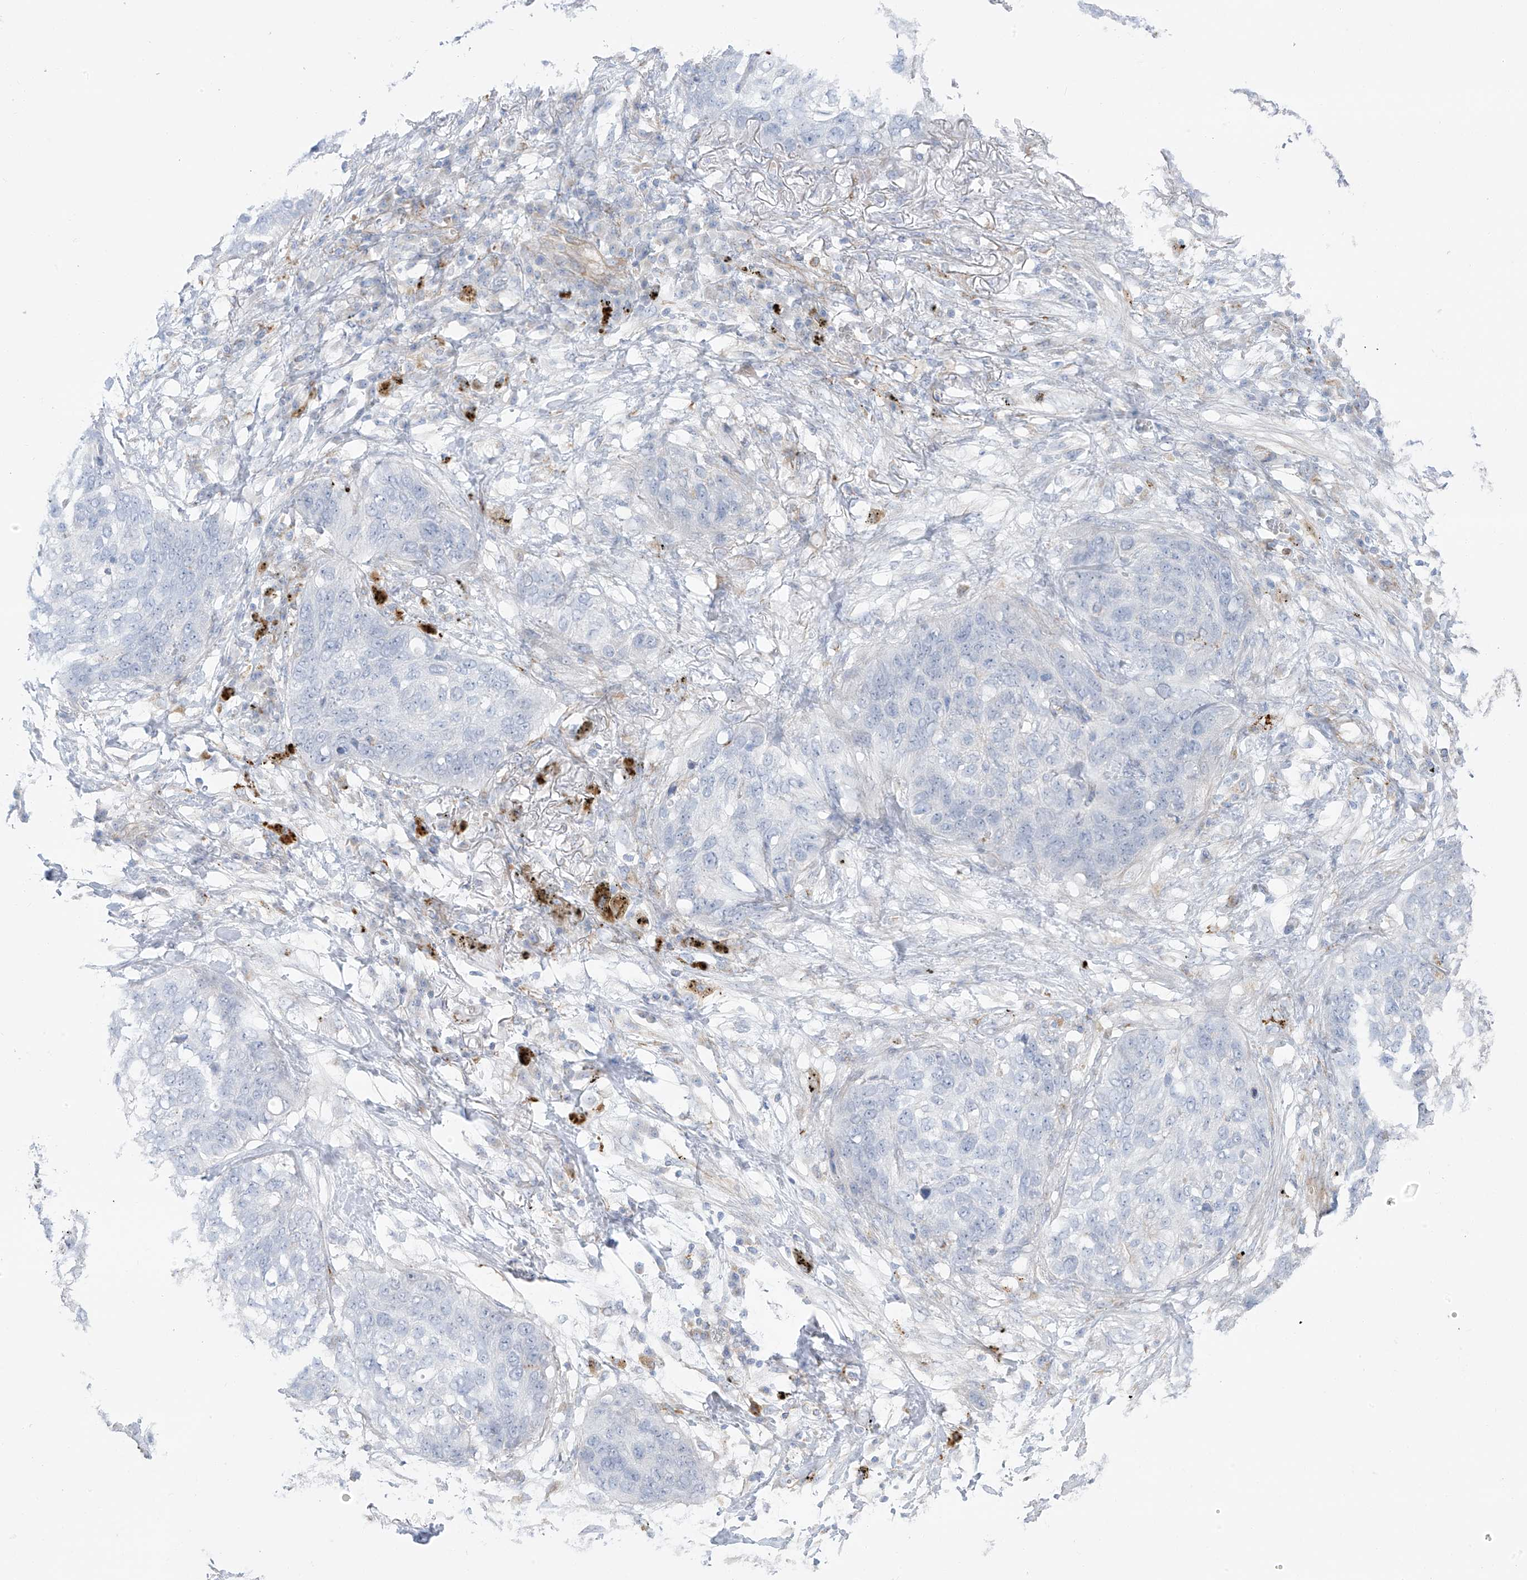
{"staining": {"intensity": "negative", "quantity": "none", "location": "none"}, "tissue": "lung cancer", "cell_type": "Tumor cells", "image_type": "cancer", "snomed": [{"axis": "morphology", "description": "Squamous cell carcinoma, NOS"}, {"axis": "topography", "description": "Lung"}], "caption": "Squamous cell carcinoma (lung) was stained to show a protein in brown. There is no significant positivity in tumor cells.", "gene": "TAL2", "patient": {"sex": "female", "age": 63}}